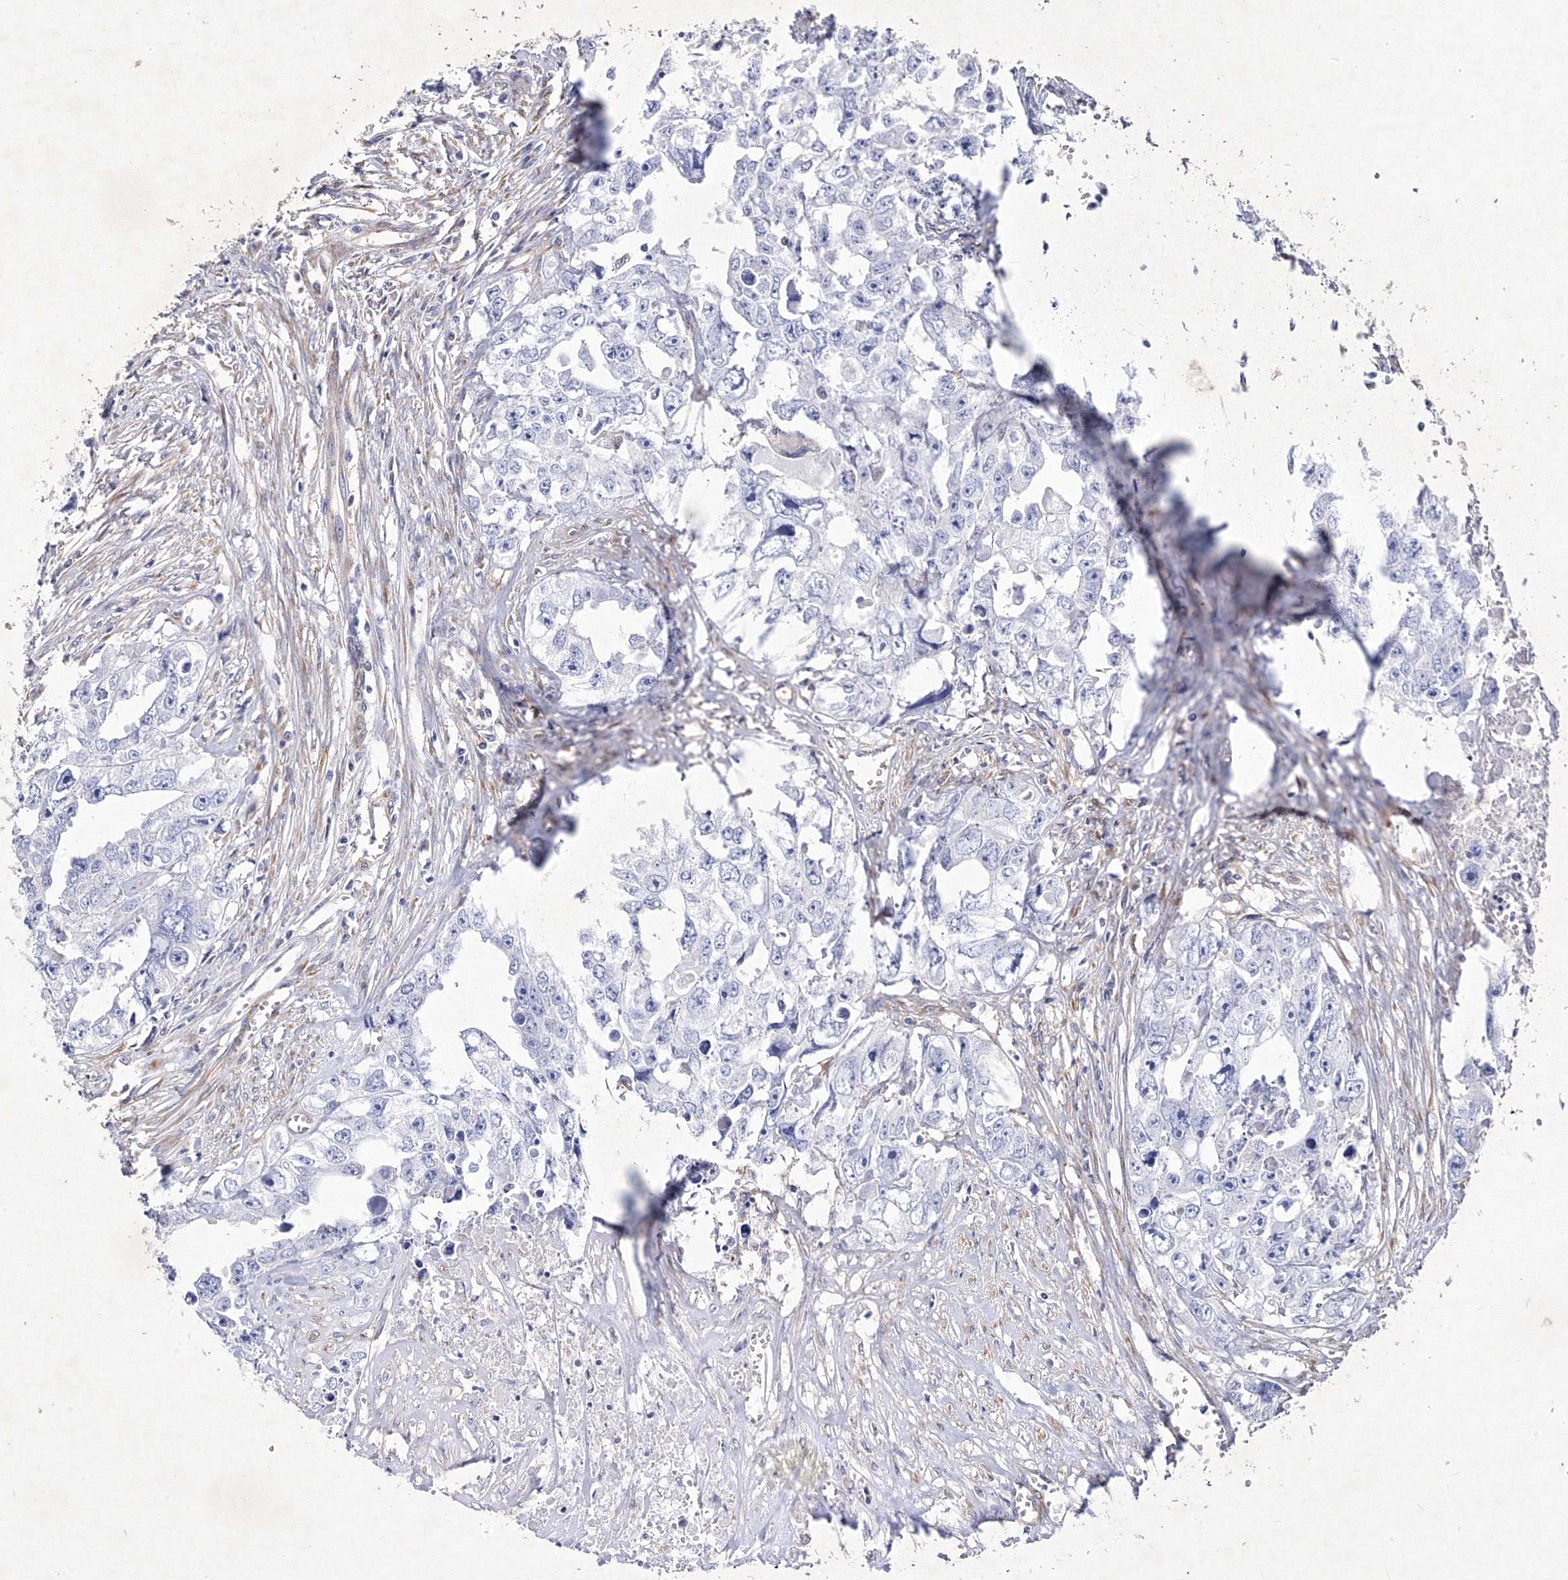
{"staining": {"intensity": "negative", "quantity": "none", "location": "none"}, "tissue": "testis cancer", "cell_type": "Tumor cells", "image_type": "cancer", "snomed": [{"axis": "morphology", "description": "Seminoma, NOS"}, {"axis": "morphology", "description": "Carcinoma, Embryonal, NOS"}, {"axis": "topography", "description": "Testis"}], "caption": "Tumor cells show no significant positivity in testis cancer (seminoma).", "gene": "SNX18", "patient": {"sex": "male", "age": 43}}